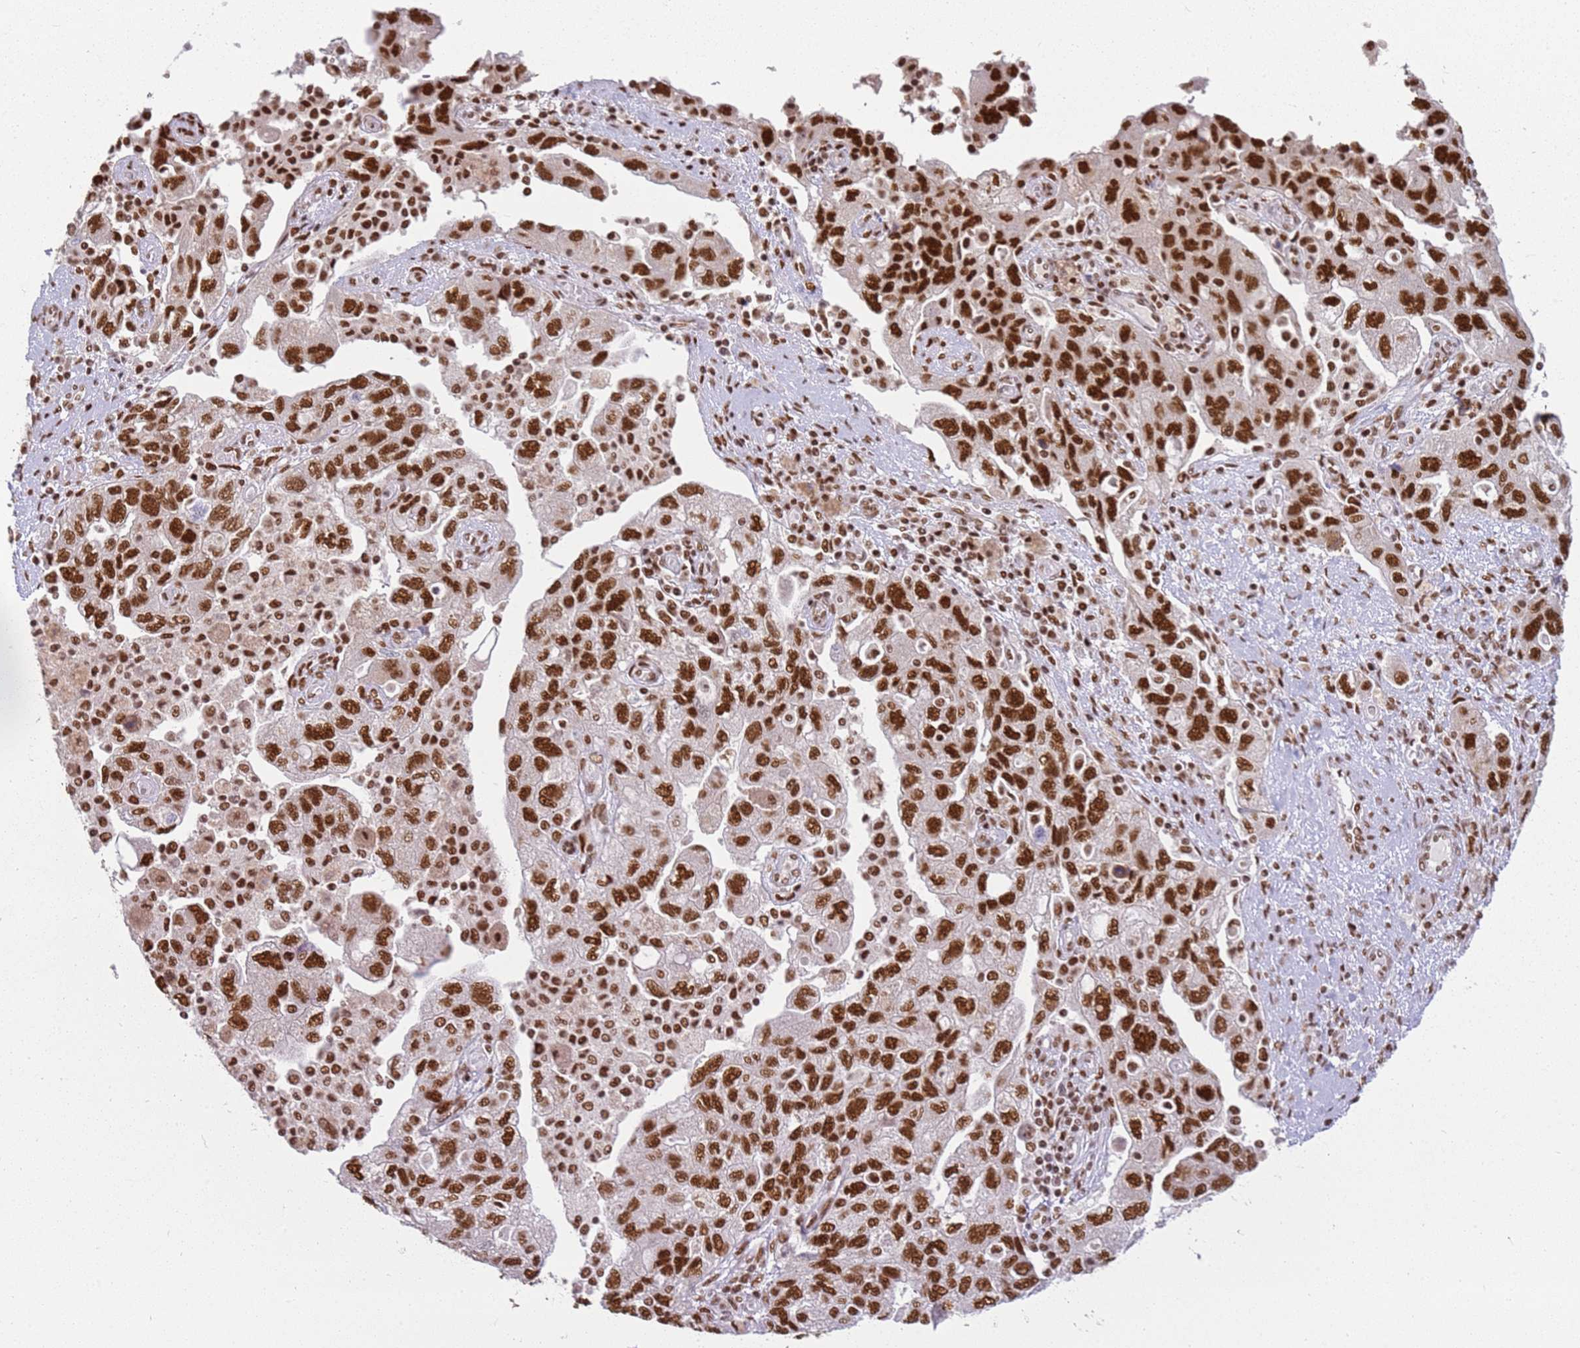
{"staining": {"intensity": "strong", "quantity": ">75%", "location": "nuclear"}, "tissue": "ovarian cancer", "cell_type": "Tumor cells", "image_type": "cancer", "snomed": [{"axis": "morphology", "description": "Carcinoma, NOS"}, {"axis": "morphology", "description": "Cystadenocarcinoma, serous, NOS"}, {"axis": "topography", "description": "Ovary"}], "caption": "Protein expression analysis of human ovarian cancer reveals strong nuclear expression in approximately >75% of tumor cells.", "gene": "TENT4A", "patient": {"sex": "female", "age": 69}}